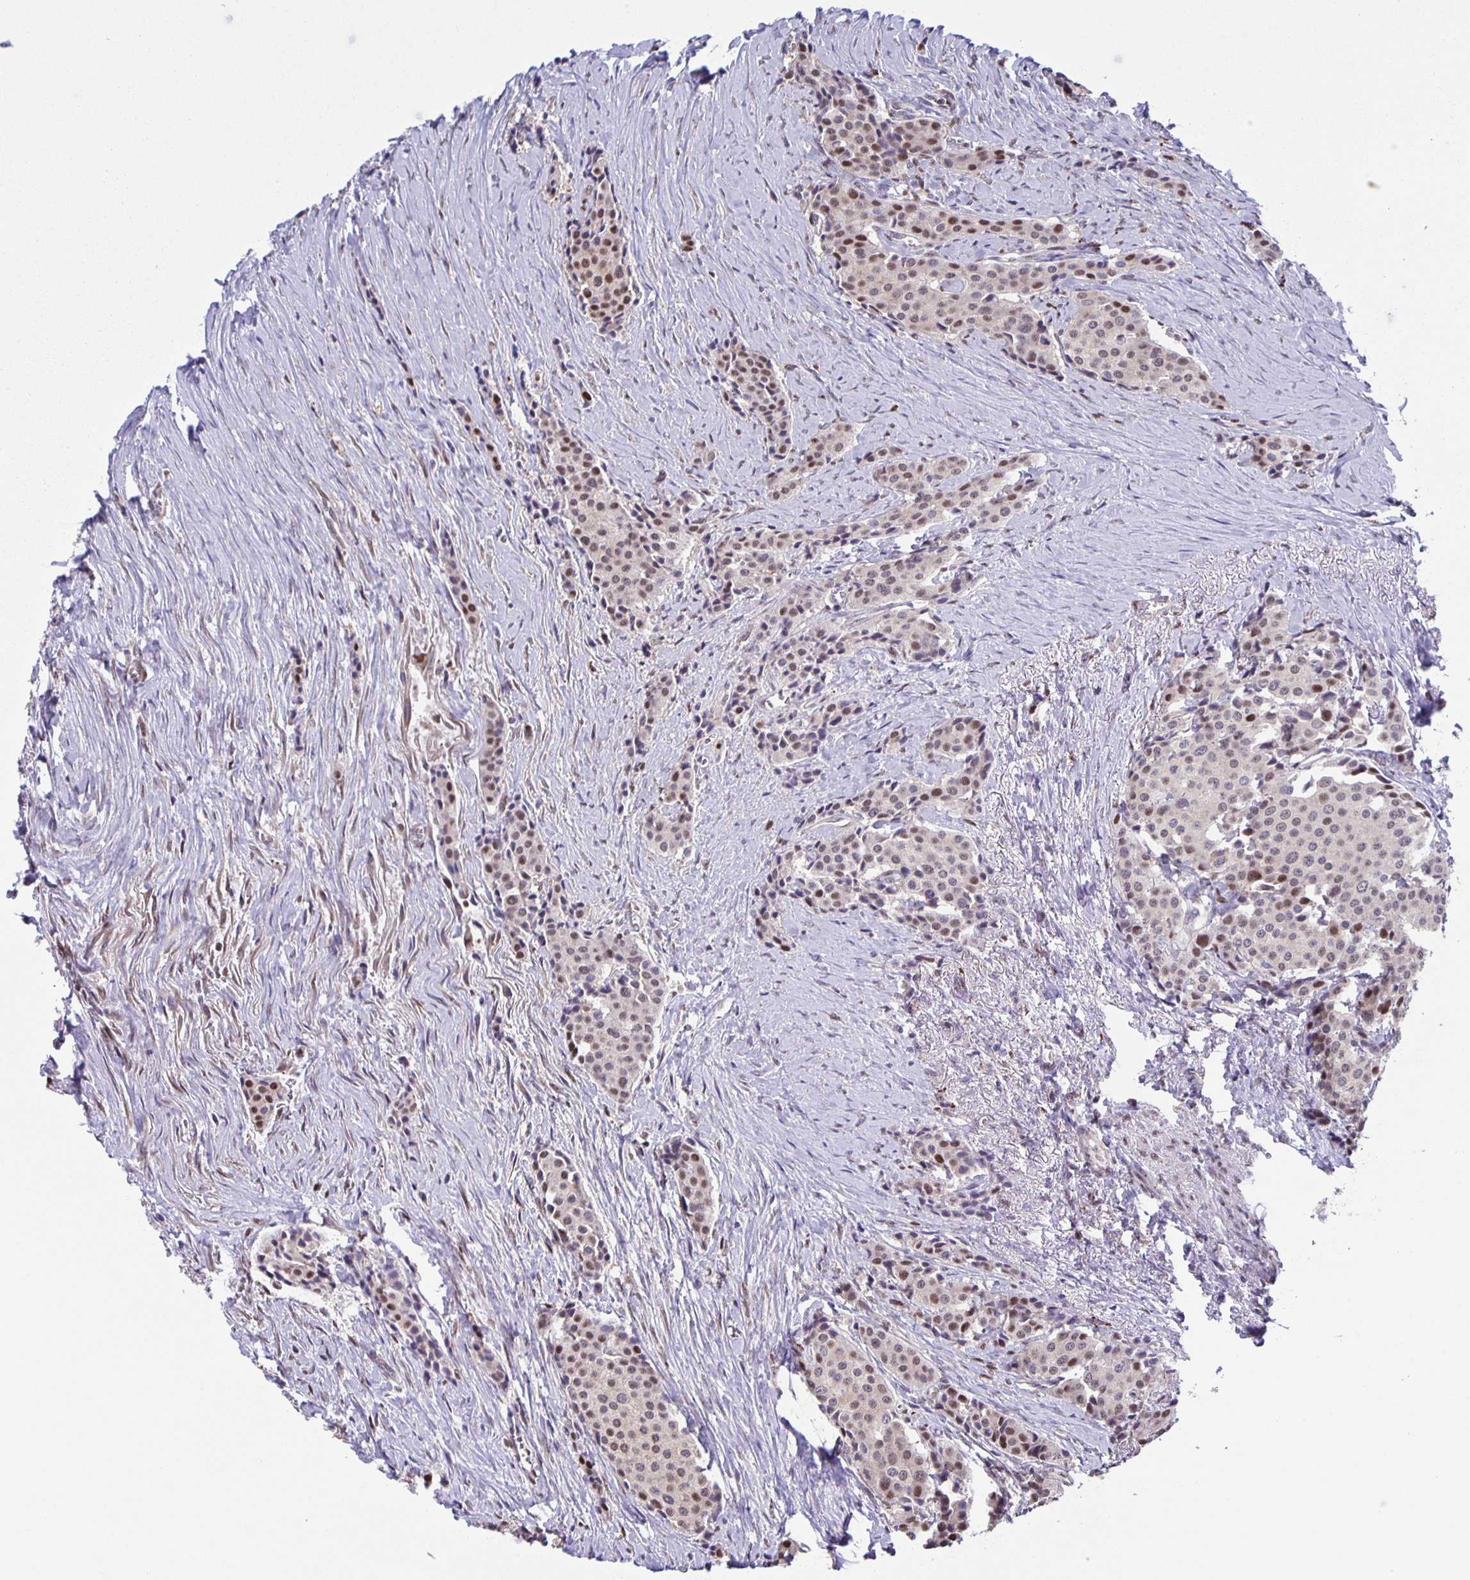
{"staining": {"intensity": "weak", "quantity": "25%-75%", "location": "nuclear"}, "tissue": "carcinoid", "cell_type": "Tumor cells", "image_type": "cancer", "snomed": [{"axis": "morphology", "description": "Carcinoid, malignant, NOS"}, {"axis": "topography", "description": "Small intestine"}], "caption": "Carcinoid (malignant) stained with immunohistochemistry (IHC) demonstrates weak nuclear staining in approximately 25%-75% of tumor cells.", "gene": "MAPK12", "patient": {"sex": "male", "age": 73}}